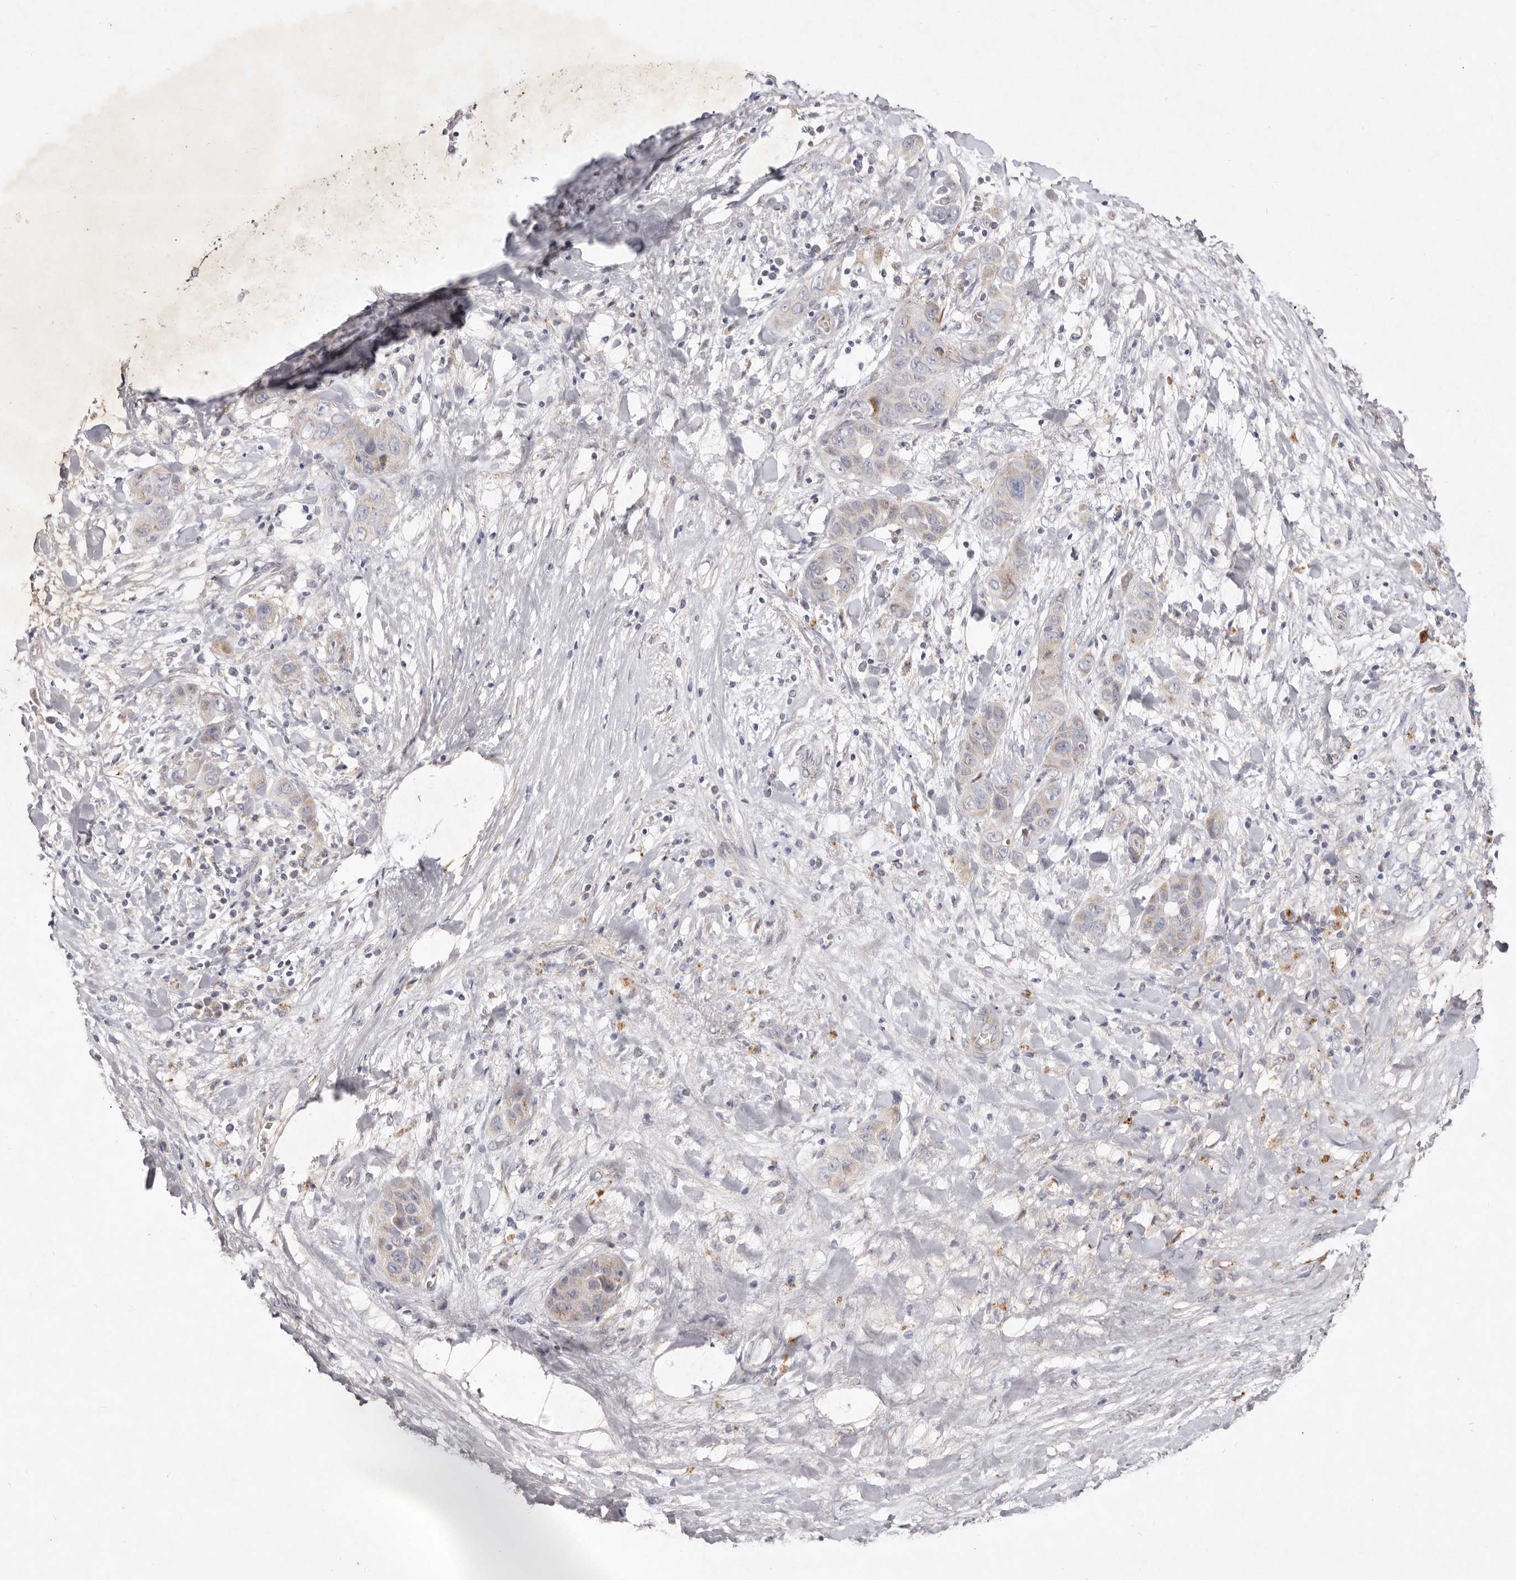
{"staining": {"intensity": "weak", "quantity": "<25%", "location": "cytoplasmic/membranous"}, "tissue": "liver cancer", "cell_type": "Tumor cells", "image_type": "cancer", "snomed": [{"axis": "morphology", "description": "Cholangiocarcinoma"}, {"axis": "topography", "description": "Liver"}], "caption": "Liver cancer (cholangiocarcinoma) was stained to show a protein in brown. There is no significant expression in tumor cells.", "gene": "USP24", "patient": {"sex": "female", "age": 52}}